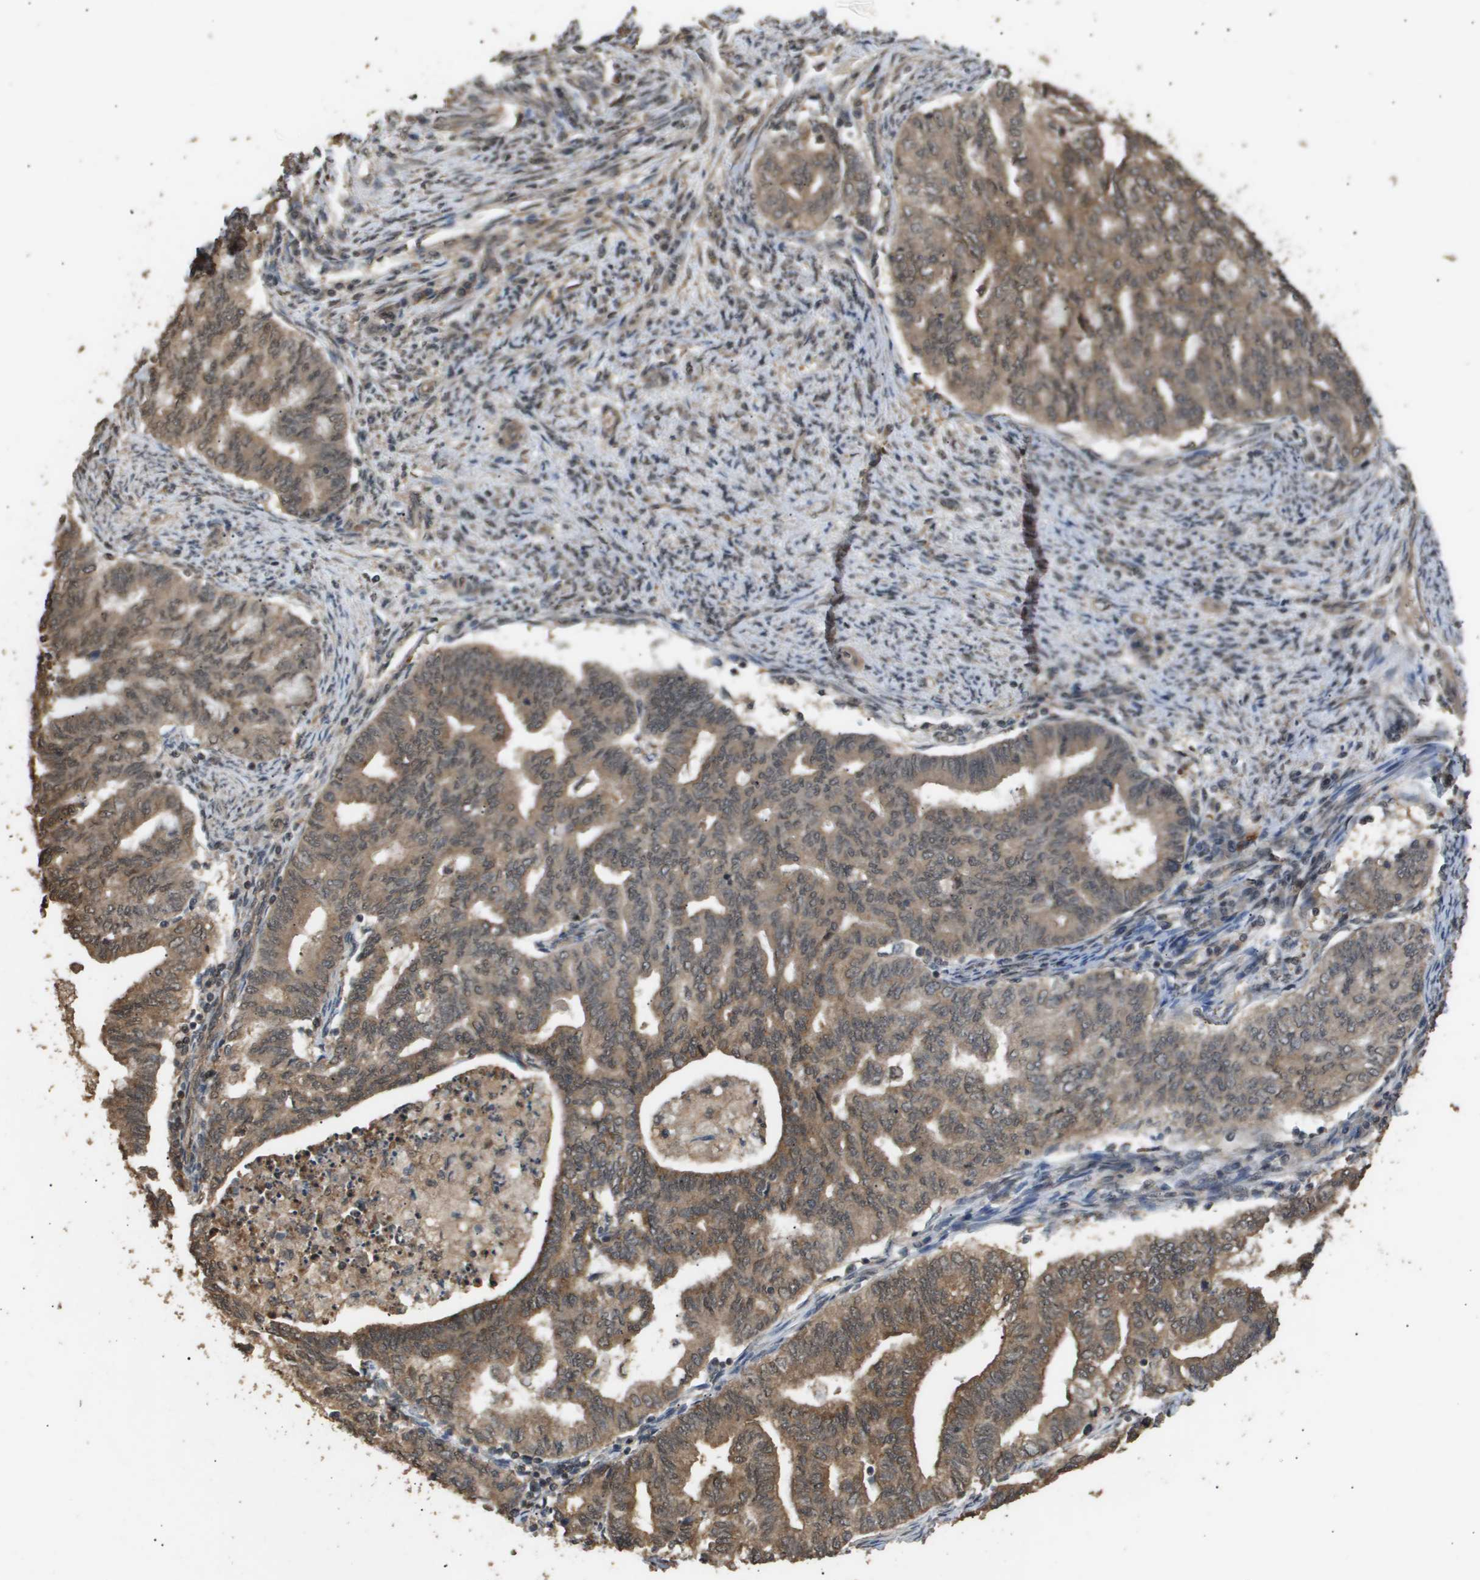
{"staining": {"intensity": "moderate", "quantity": ">75%", "location": "cytoplasmic/membranous"}, "tissue": "endometrial cancer", "cell_type": "Tumor cells", "image_type": "cancer", "snomed": [{"axis": "morphology", "description": "Adenocarcinoma, NOS"}, {"axis": "topography", "description": "Endometrium"}], "caption": "This micrograph demonstrates IHC staining of endometrial adenocarcinoma, with medium moderate cytoplasmic/membranous expression in approximately >75% of tumor cells.", "gene": "ING1", "patient": {"sex": "female", "age": 79}}